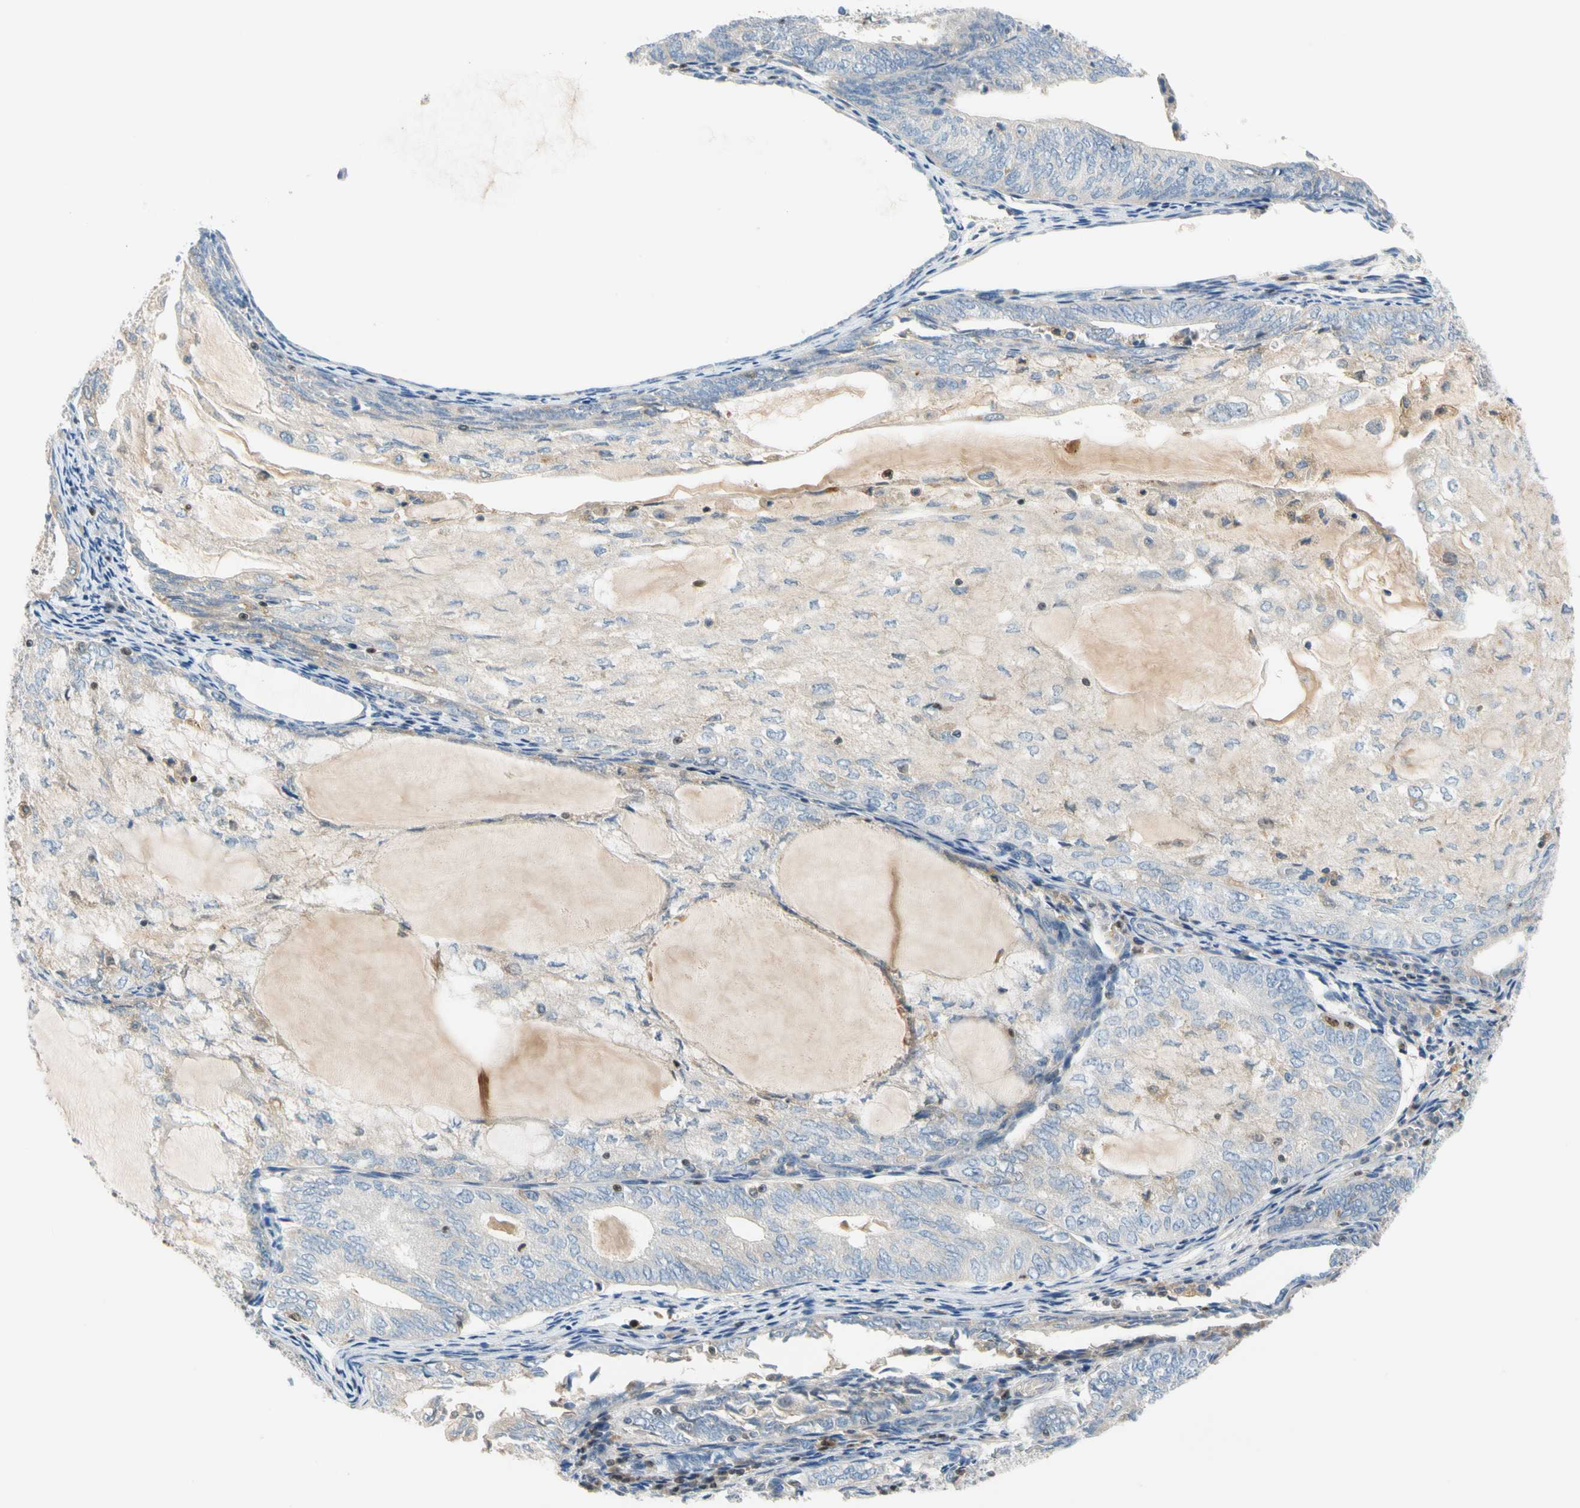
{"staining": {"intensity": "negative", "quantity": "none", "location": "none"}, "tissue": "endometrial cancer", "cell_type": "Tumor cells", "image_type": "cancer", "snomed": [{"axis": "morphology", "description": "Adenocarcinoma, NOS"}, {"axis": "topography", "description": "Endometrium"}], "caption": "DAB (3,3'-diaminobenzidine) immunohistochemical staining of endometrial cancer displays no significant positivity in tumor cells.", "gene": "SP140", "patient": {"sex": "female", "age": 81}}